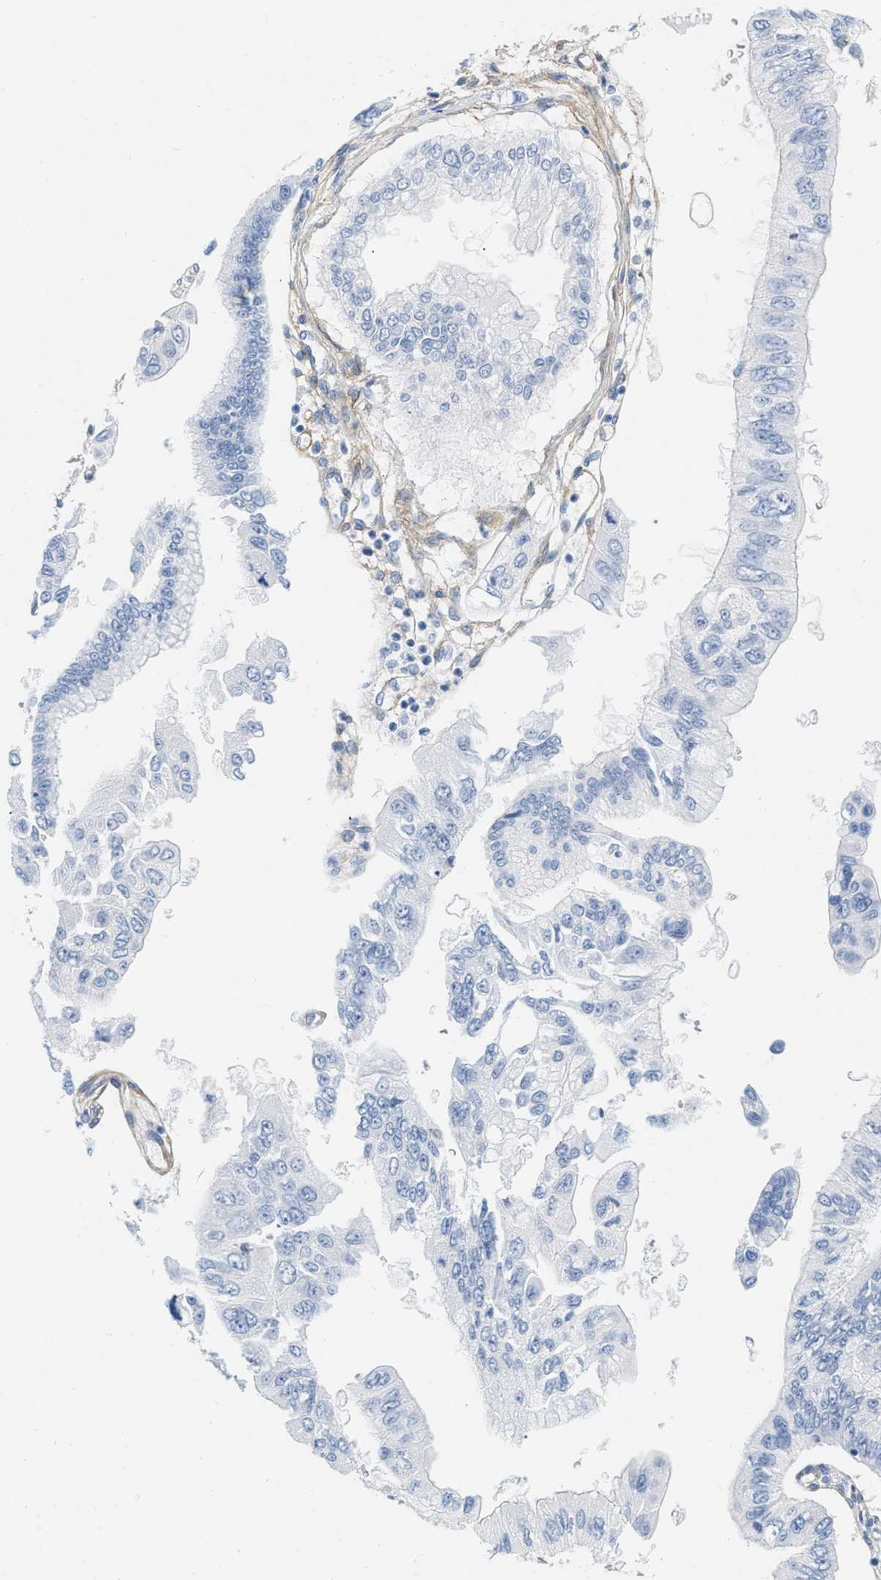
{"staining": {"intensity": "negative", "quantity": "none", "location": "none"}, "tissue": "pancreatic cancer", "cell_type": "Tumor cells", "image_type": "cancer", "snomed": [{"axis": "morphology", "description": "Adenocarcinoma, NOS"}, {"axis": "topography", "description": "Pancreas"}], "caption": "Tumor cells are negative for brown protein staining in adenocarcinoma (pancreatic).", "gene": "PDGFRB", "patient": {"sex": "female", "age": 77}}